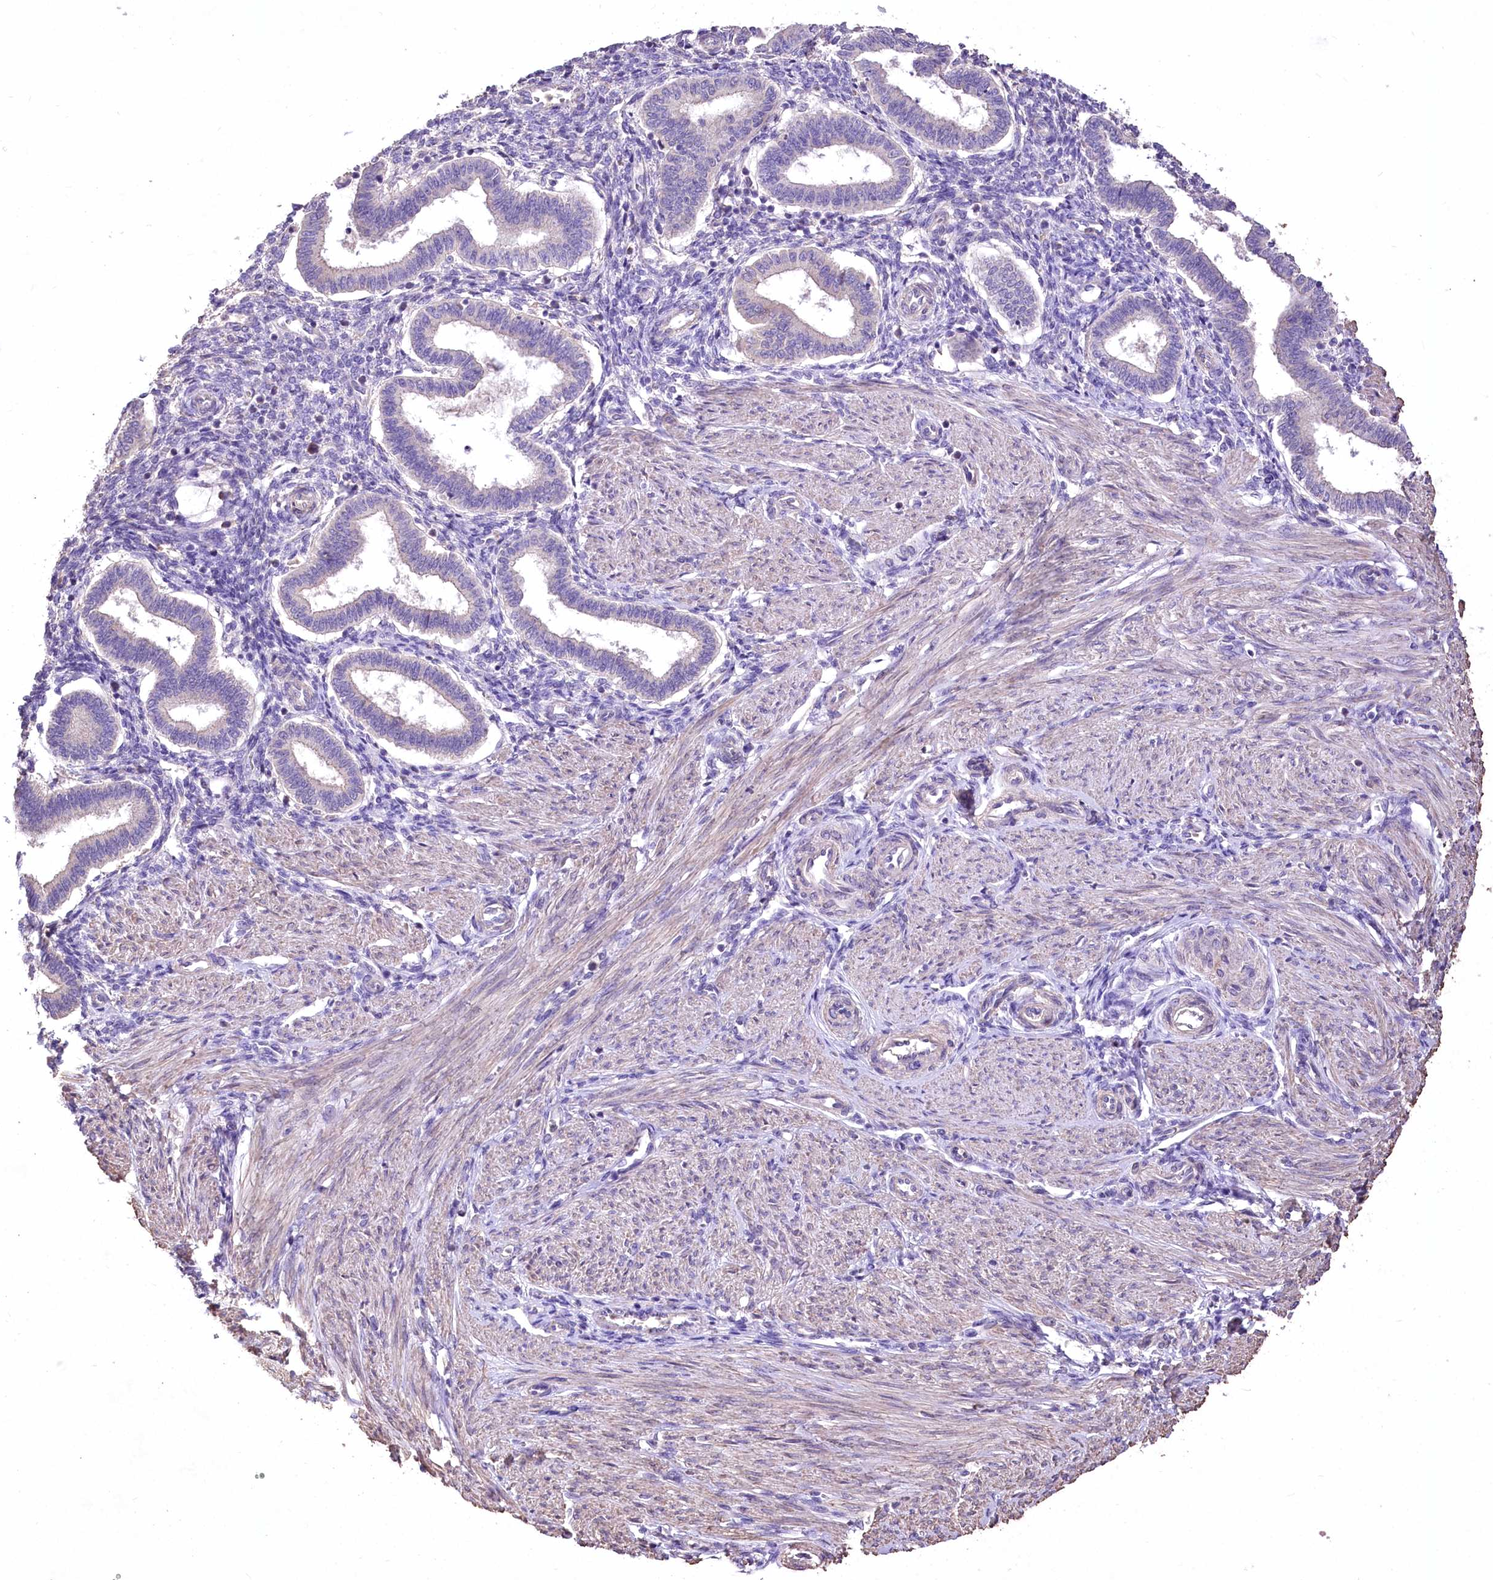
{"staining": {"intensity": "negative", "quantity": "none", "location": "none"}, "tissue": "endometrium", "cell_type": "Cells in endometrial stroma", "image_type": "normal", "snomed": [{"axis": "morphology", "description": "Normal tissue, NOS"}, {"axis": "topography", "description": "Endometrium"}], "caption": "The histopathology image reveals no significant staining in cells in endometrial stroma of endometrium. (Stains: DAB (3,3'-diaminobenzidine) IHC with hematoxylin counter stain, Microscopy: brightfield microscopy at high magnification).", "gene": "PCYOX1L", "patient": {"sex": "female", "age": 24}}